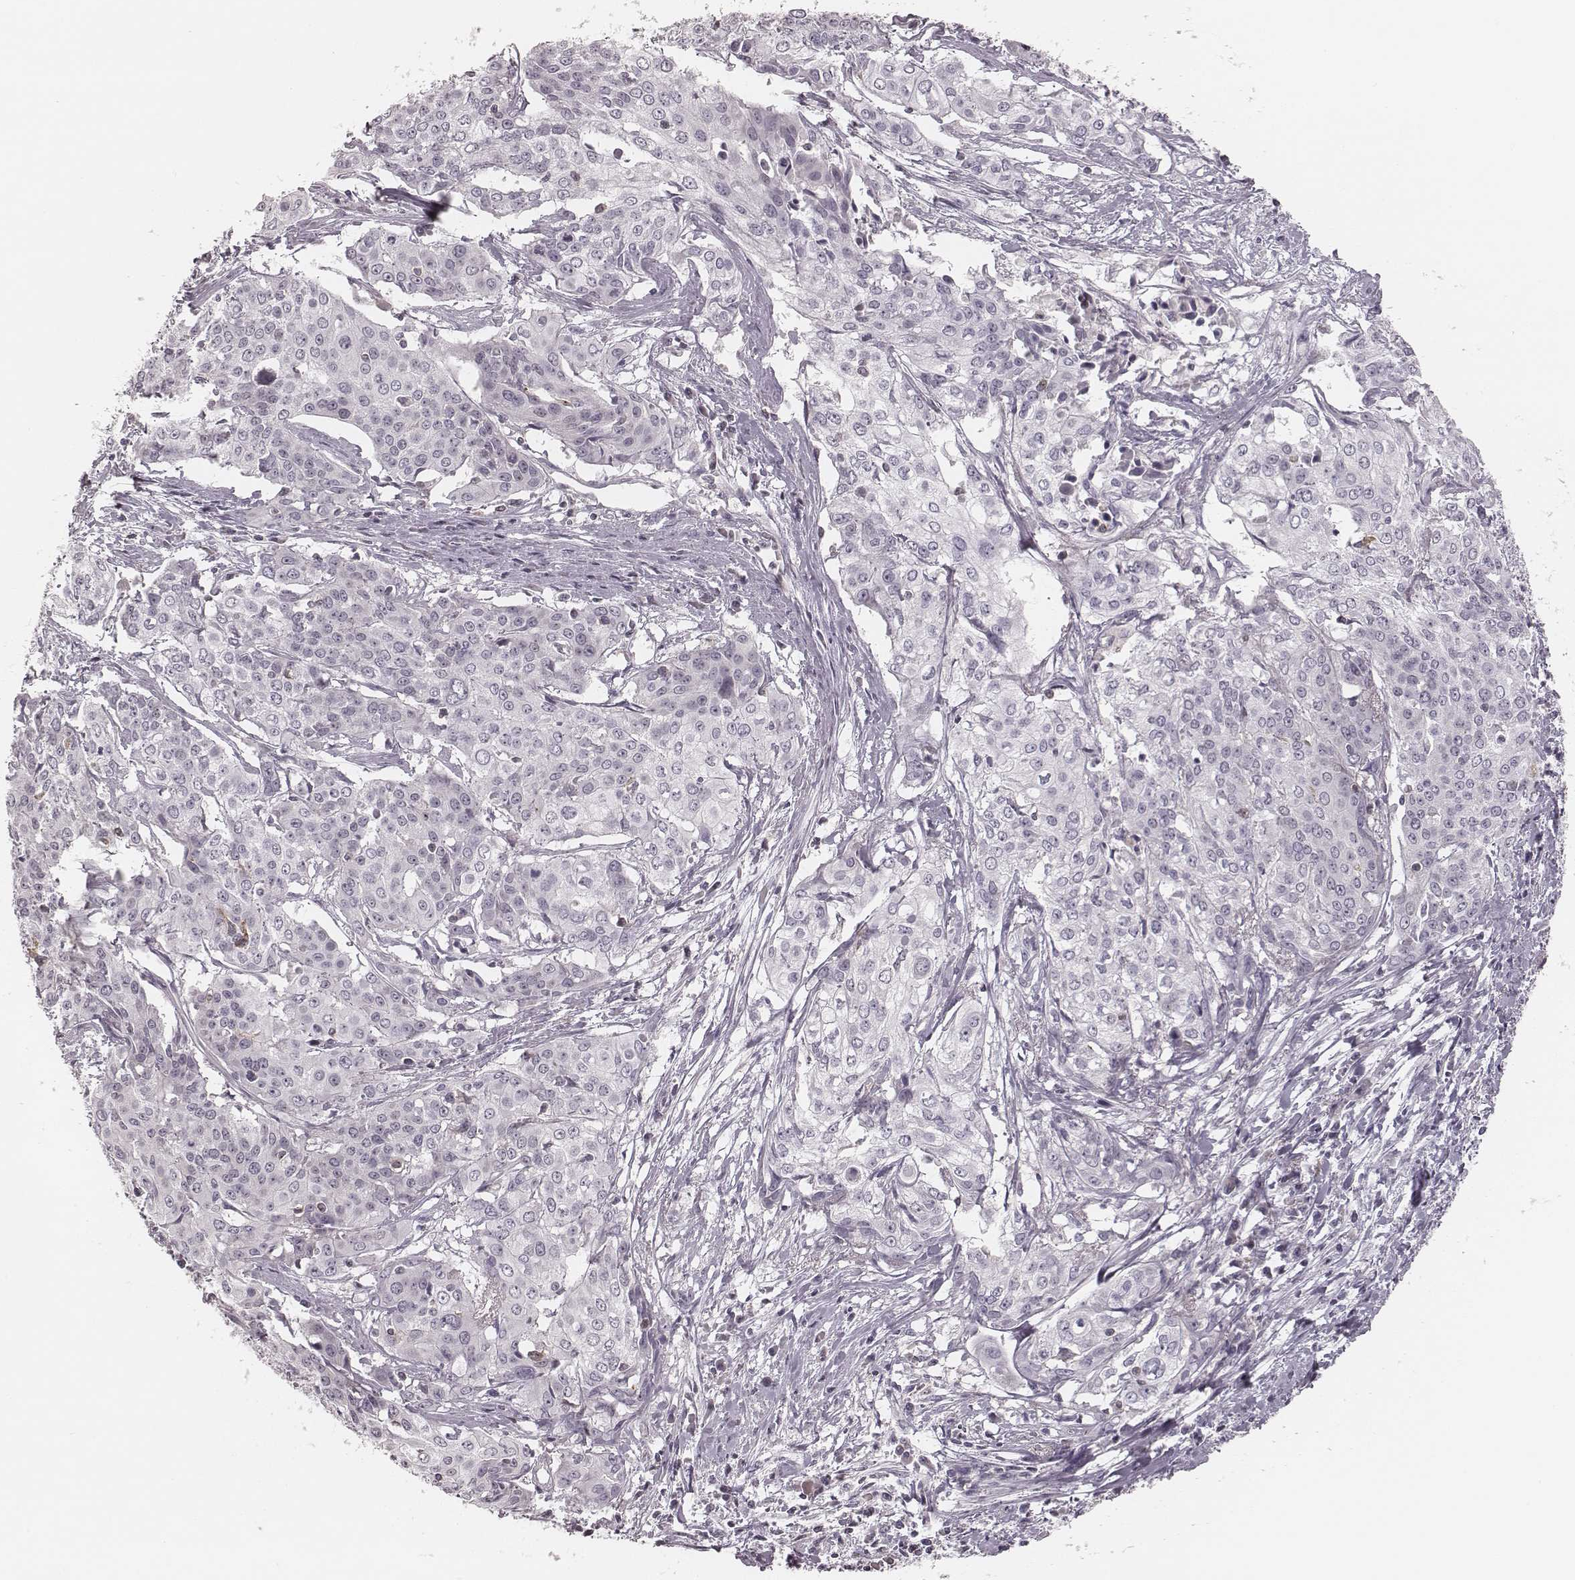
{"staining": {"intensity": "negative", "quantity": "none", "location": "none"}, "tissue": "cervical cancer", "cell_type": "Tumor cells", "image_type": "cancer", "snomed": [{"axis": "morphology", "description": "Squamous cell carcinoma, NOS"}, {"axis": "topography", "description": "Cervix"}], "caption": "There is no significant expression in tumor cells of cervical squamous cell carcinoma.", "gene": "MSX1", "patient": {"sex": "female", "age": 39}}